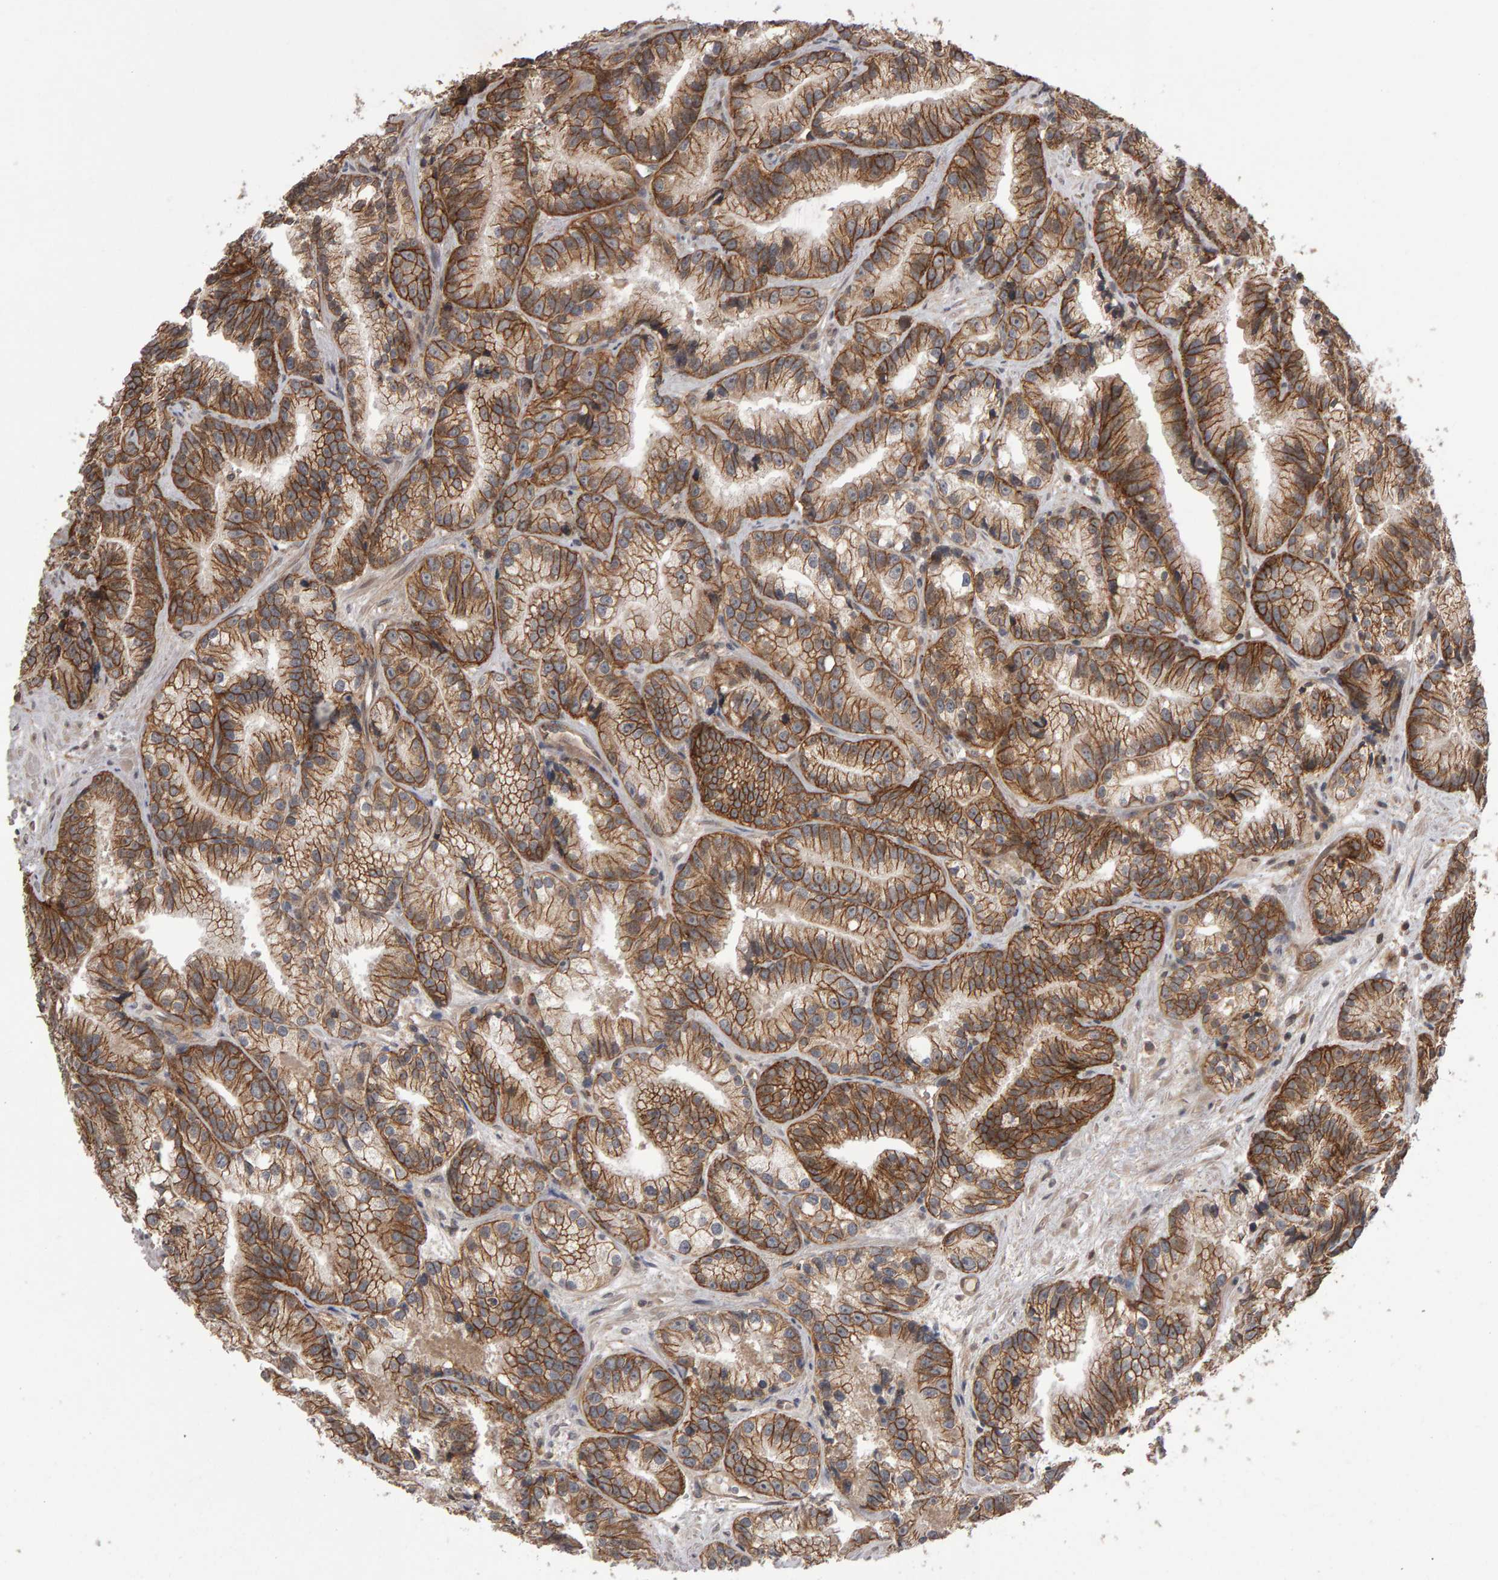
{"staining": {"intensity": "moderate", "quantity": ">75%", "location": "cytoplasmic/membranous"}, "tissue": "prostate cancer", "cell_type": "Tumor cells", "image_type": "cancer", "snomed": [{"axis": "morphology", "description": "Adenocarcinoma, Low grade"}, {"axis": "topography", "description": "Prostate"}], "caption": "Immunohistochemistry (IHC) histopathology image of prostate low-grade adenocarcinoma stained for a protein (brown), which exhibits medium levels of moderate cytoplasmic/membranous positivity in approximately >75% of tumor cells.", "gene": "SCRIB", "patient": {"sex": "male", "age": 89}}